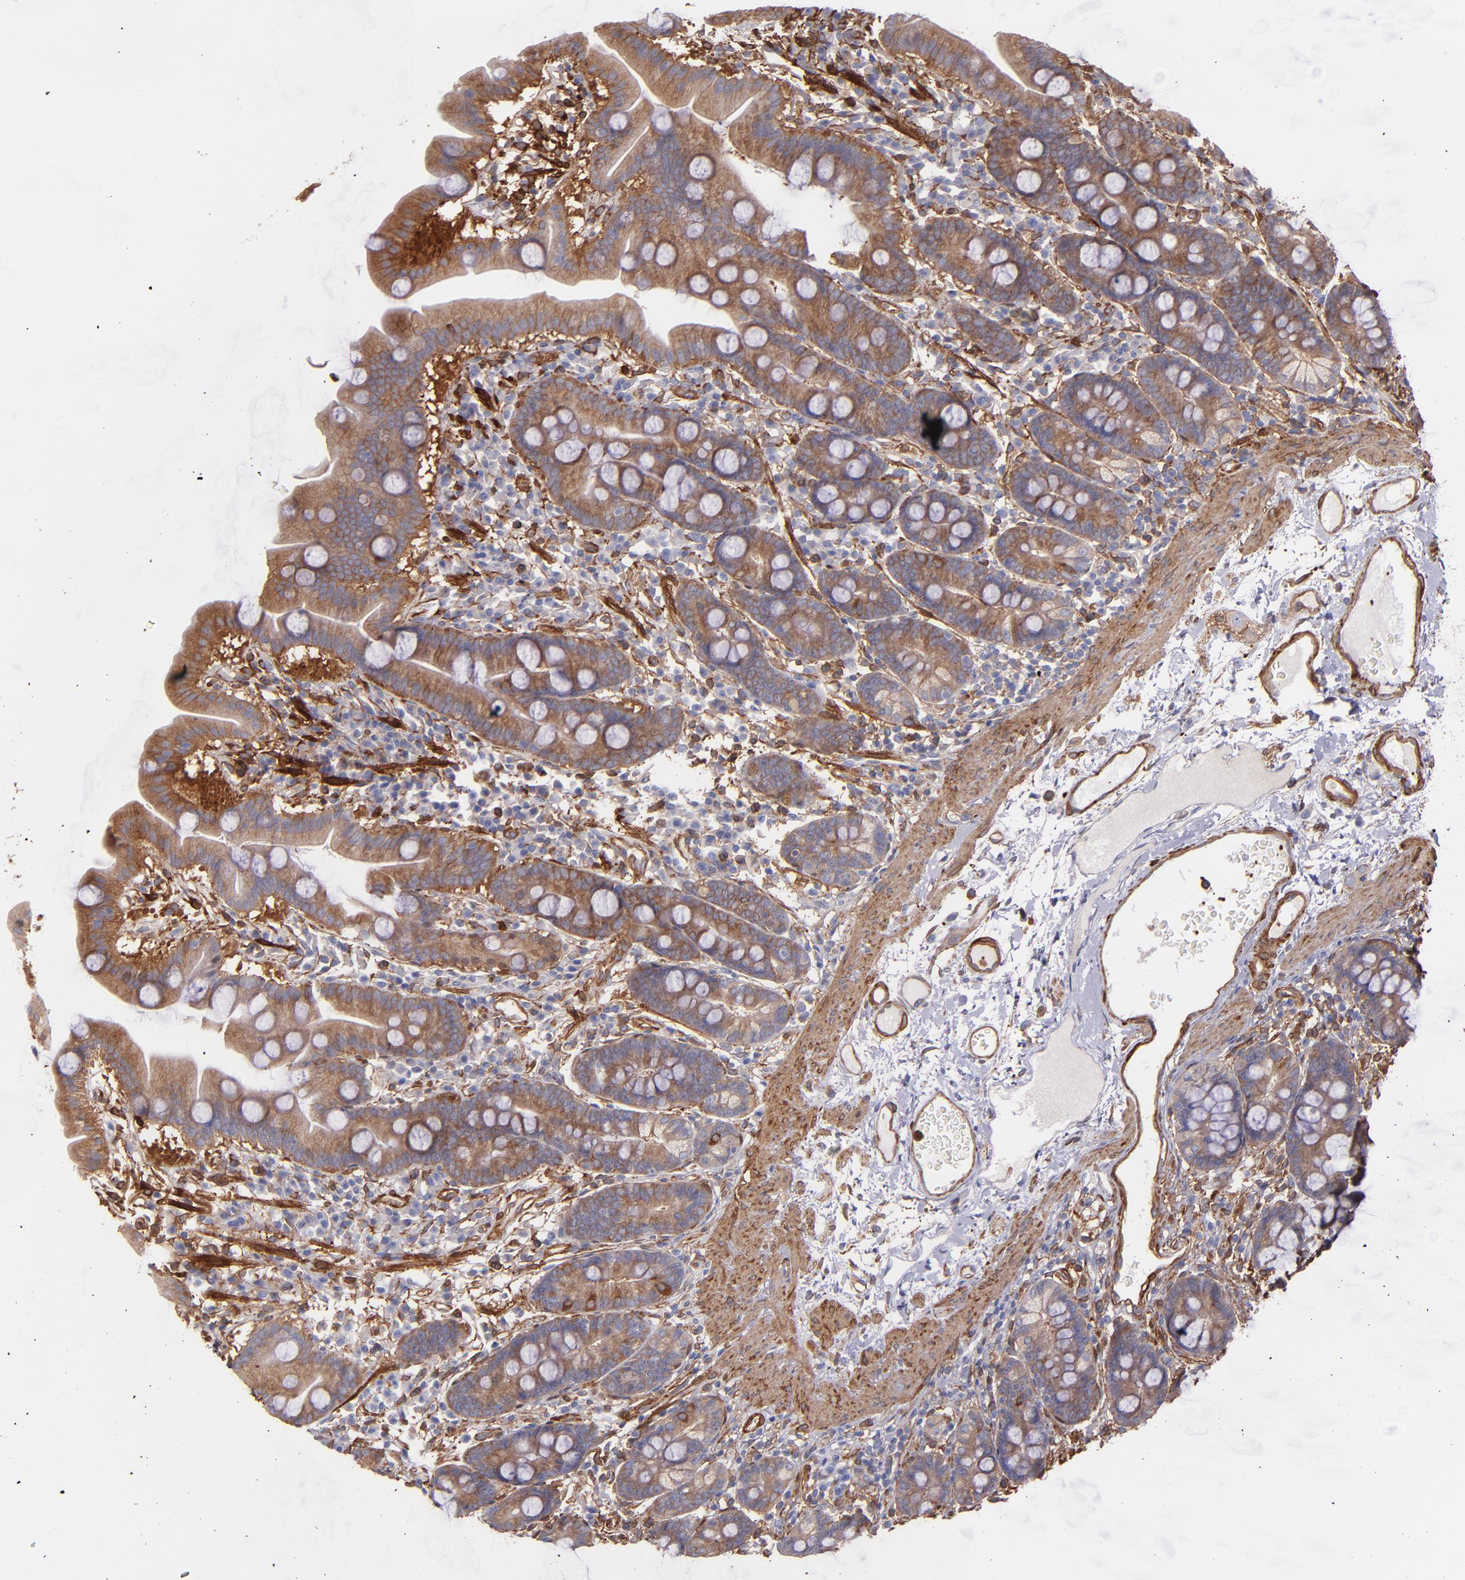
{"staining": {"intensity": "moderate", "quantity": ">75%", "location": "cytoplasmic/membranous"}, "tissue": "duodenum", "cell_type": "Glandular cells", "image_type": "normal", "snomed": [{"axis": "morphology", "description": "Normal tissue, NOS"}, {"axis": "topography", "description": "Duodenum"}], "caption": "A histopathology image showing moderate cytoplasmic/membranous staining in about >75% of glandular cells in benign duodenum, as visualized by brown immunohistochemical staining.", "gene": "VCL", "patient": {"sex": "male", "age": 50}}